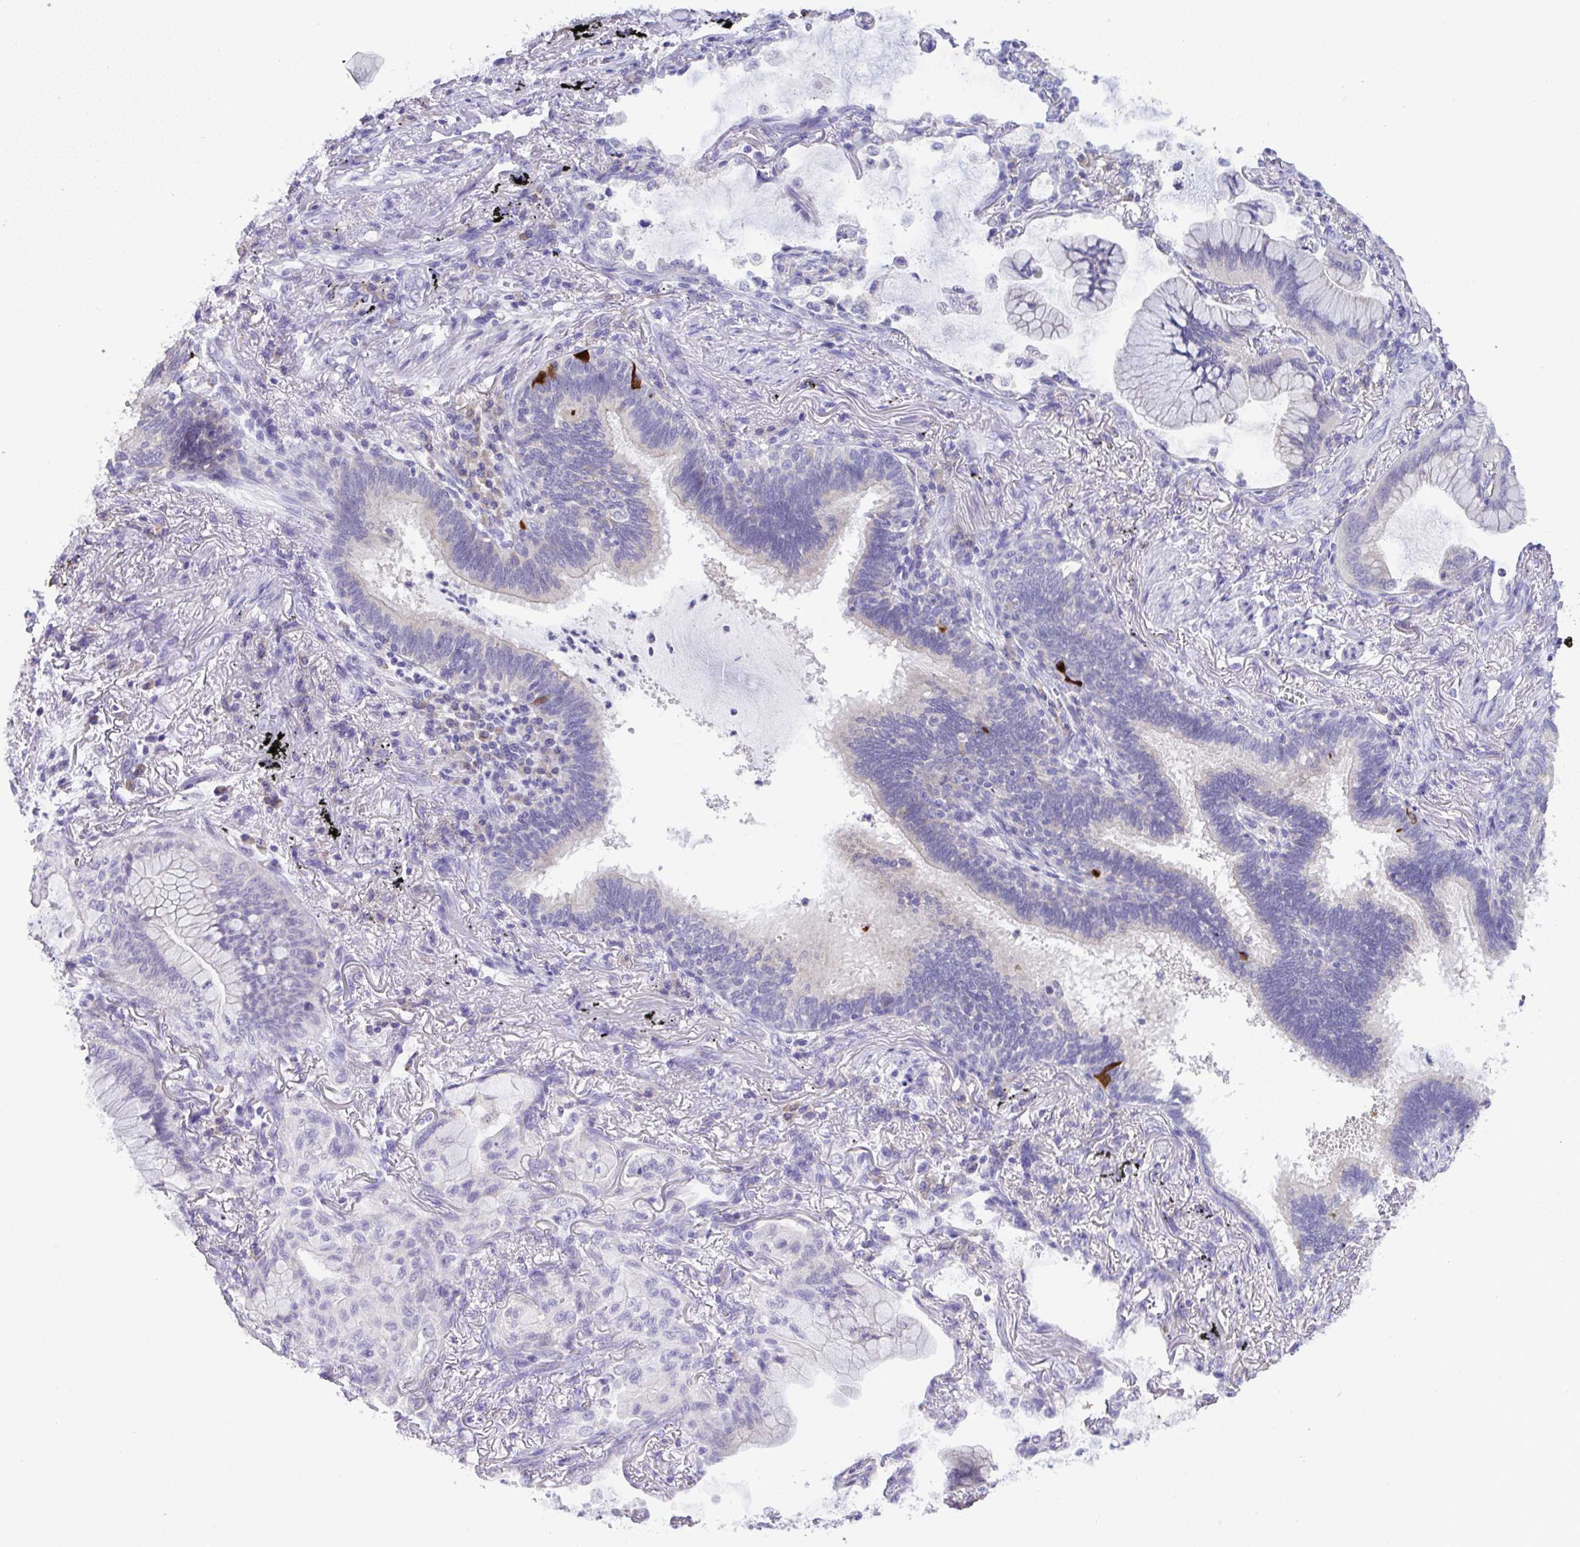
{"staining": {"intensity": "negative", "quantity": "none", "location": "none"}, "tissue": "lung cancer", "cell_type": "Tumor cells", "image_type": "cancer", "snomed": [{"axis": "morphology", "description": "Adenocarcinoma, NOS"}, {"axis": "topography", "description": "Lung"}], "caption": "Immunohistochemistry (IHC) of human adenocarcinoma (lung) reveals no expression in tumor cells. The staining is performed using DAB brown chromogen with nuclei counter-stained in using hematoxylin.", "gene": "ST8SIA2", "patient": {"sex": "male", "age": 77}}